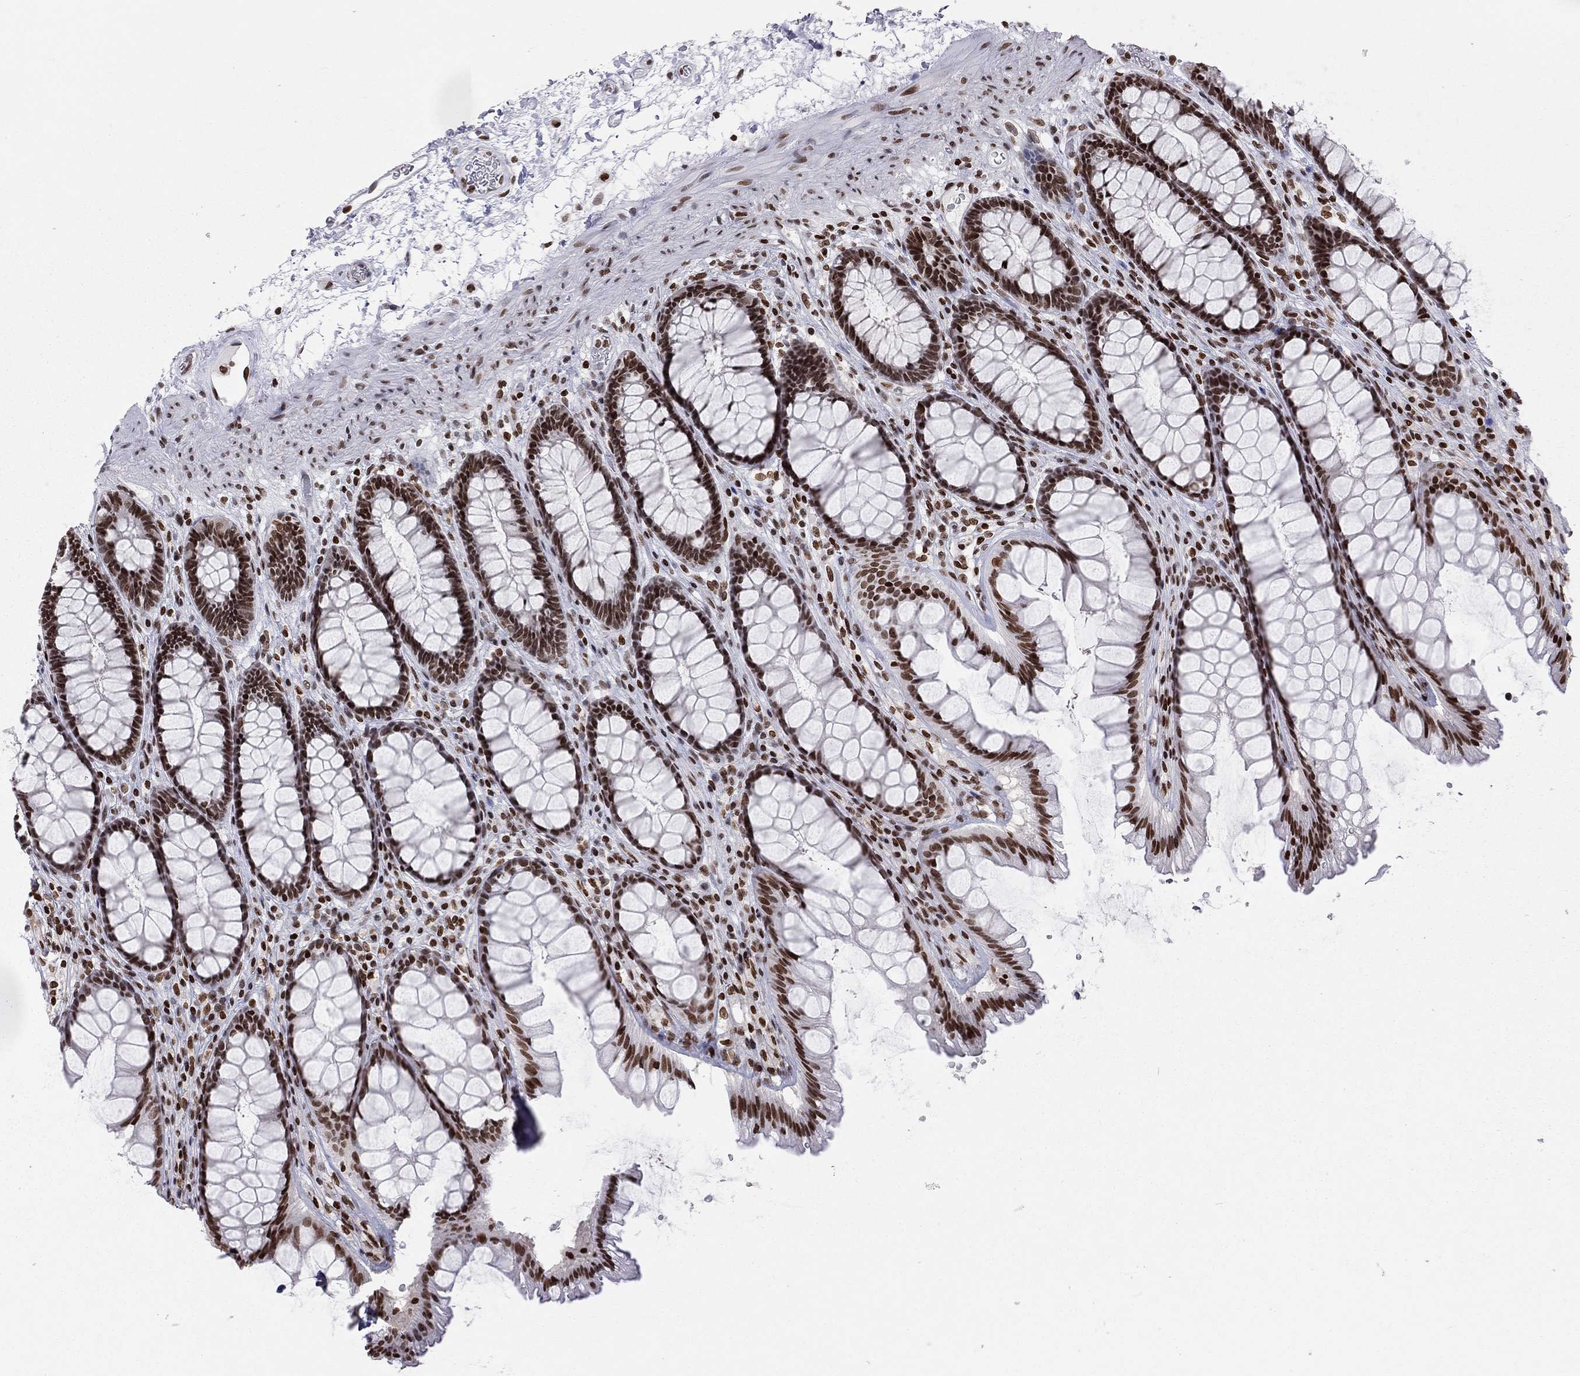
{"staining": {"intensity": "strong", "quantity": ">75%", "location": "nuclear"}, "tissue": "rectum", "cell_type": "Glandular cells", "image_type": "normal", "snomed": [{"axis": "morphology", "description": "Normal tissue, NOS"}, {"axis": "topography", "description": "Rectum"}], "caption": "Immunohistochemical staining of normal rectum shows strong nuclear protein staining in about >75% of glandular cells.", "gene": "H2AX", "patient": {"sex": "male", "age": 72}}